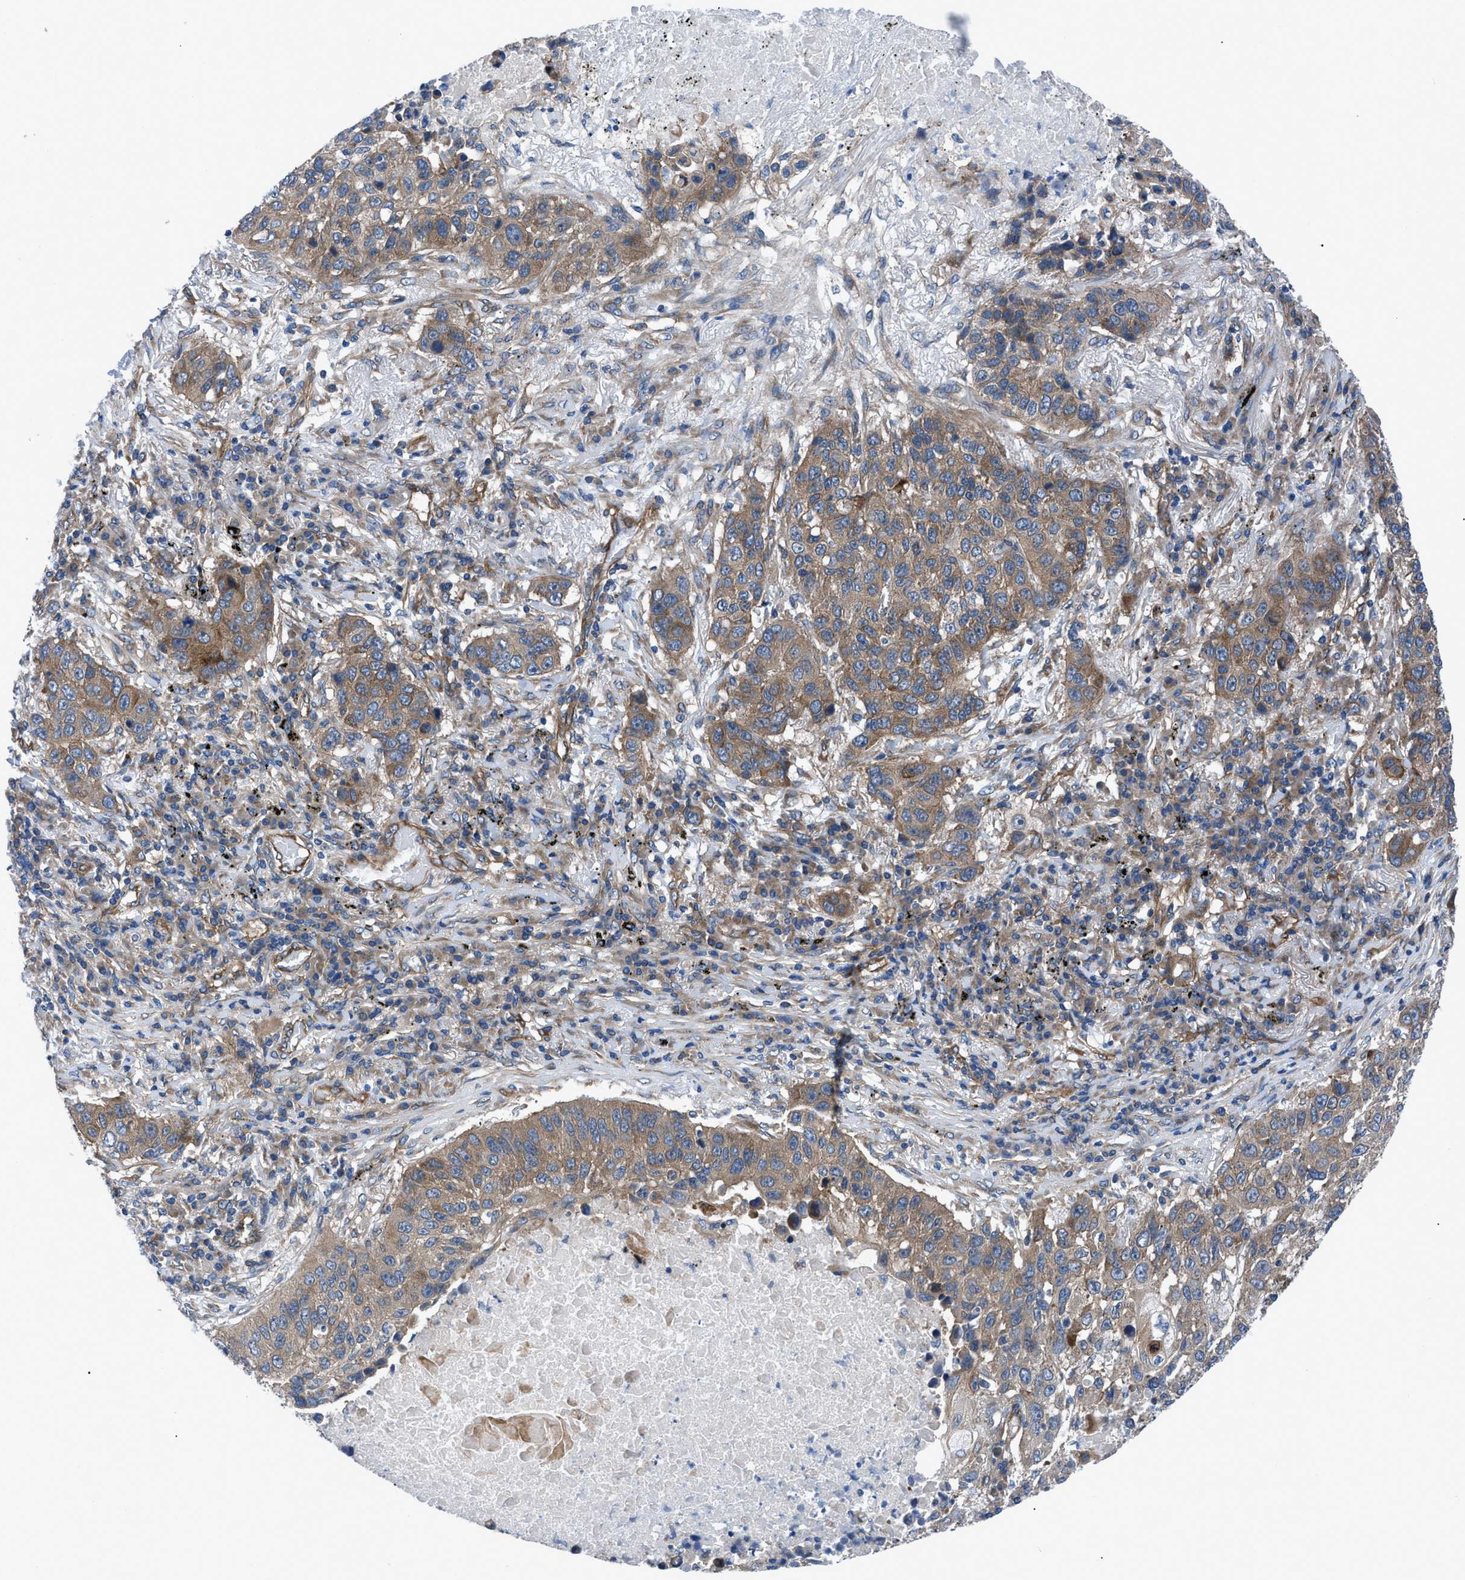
{"staining": {"intensity": "moderate", "quantity": ">75%", "location": "cytoplasmic/membranous"}, "tissue": "lung cancer", "cell_type": "Tumor cells", "image_type": "cancer", "snomed": [{"axis": "morphology", "description": "Squamous cell carcinoma, NOS"}, {"axis": "topography", "description": "Lung"}], "caption": "About >75% of tumor cells in lung squamous cell carcinoma exhibit moderate cytoplasmic/membranous protein staining as visualized by brown immunohistochemical staining.", "gene": "TRIP4", "patient": {"sex": "male", "age": 57}}